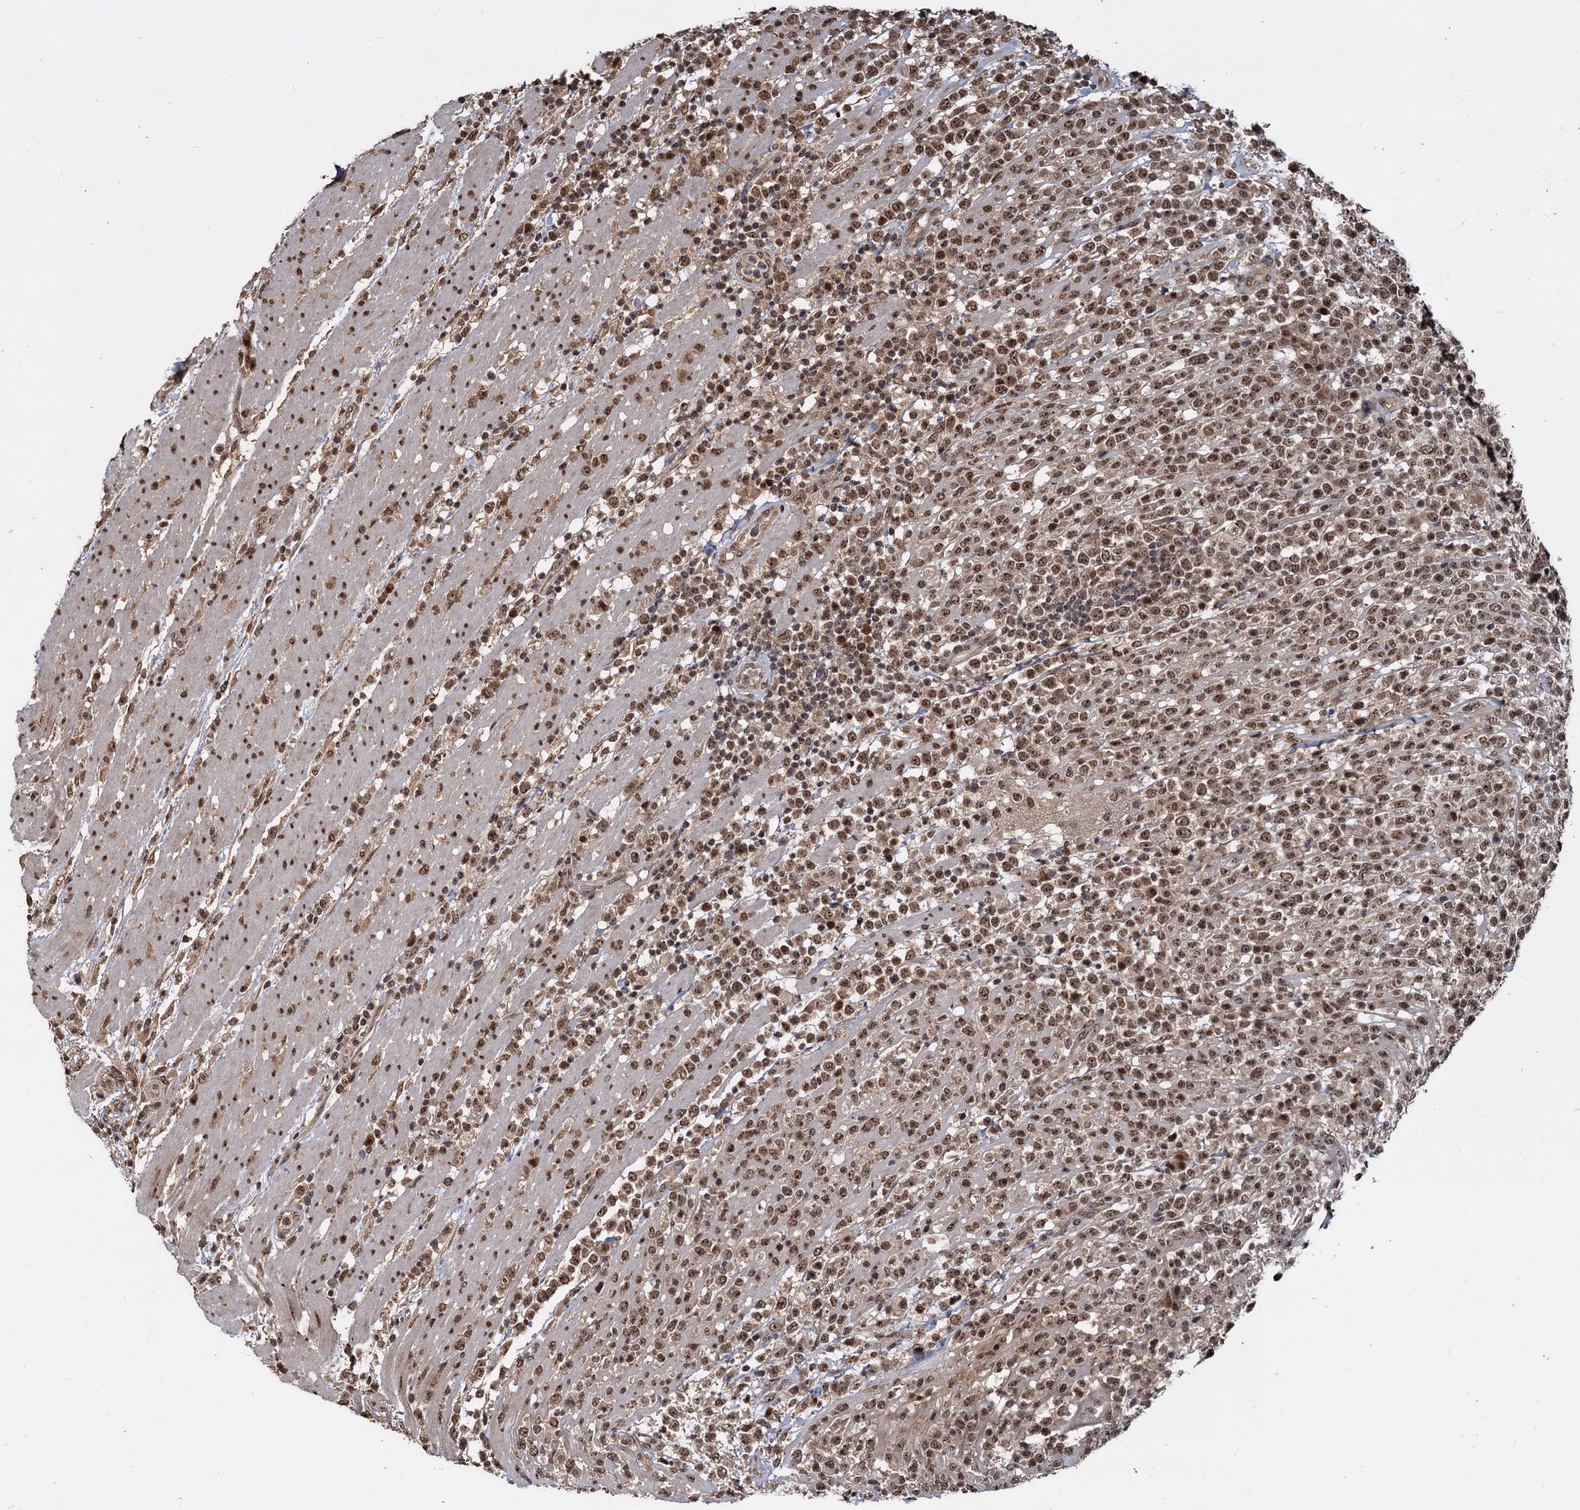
{"staining": {"intensity": "moderate", "quantity": ">75%", "location": "cytoplasmic/membranous,nuclear"}, "tissue": "lymphoma", "cell_type": "Tumor cells", "image_type": "cancer", "snomed": [{"axis": "morphology", "description": "Malignant lymphoma, non-Hodgkin's type, High grade"}, {"axis": "topography", "description": "Colon"}], "caption": "This image exhibits IHC staining of lymphoma, with medium moderate cytoplasmic/membranous and nuclear expression in approximately >75% of tumor cells.", "gene": "FAM216B", "patient": {"sex": "female", "age": 53}}